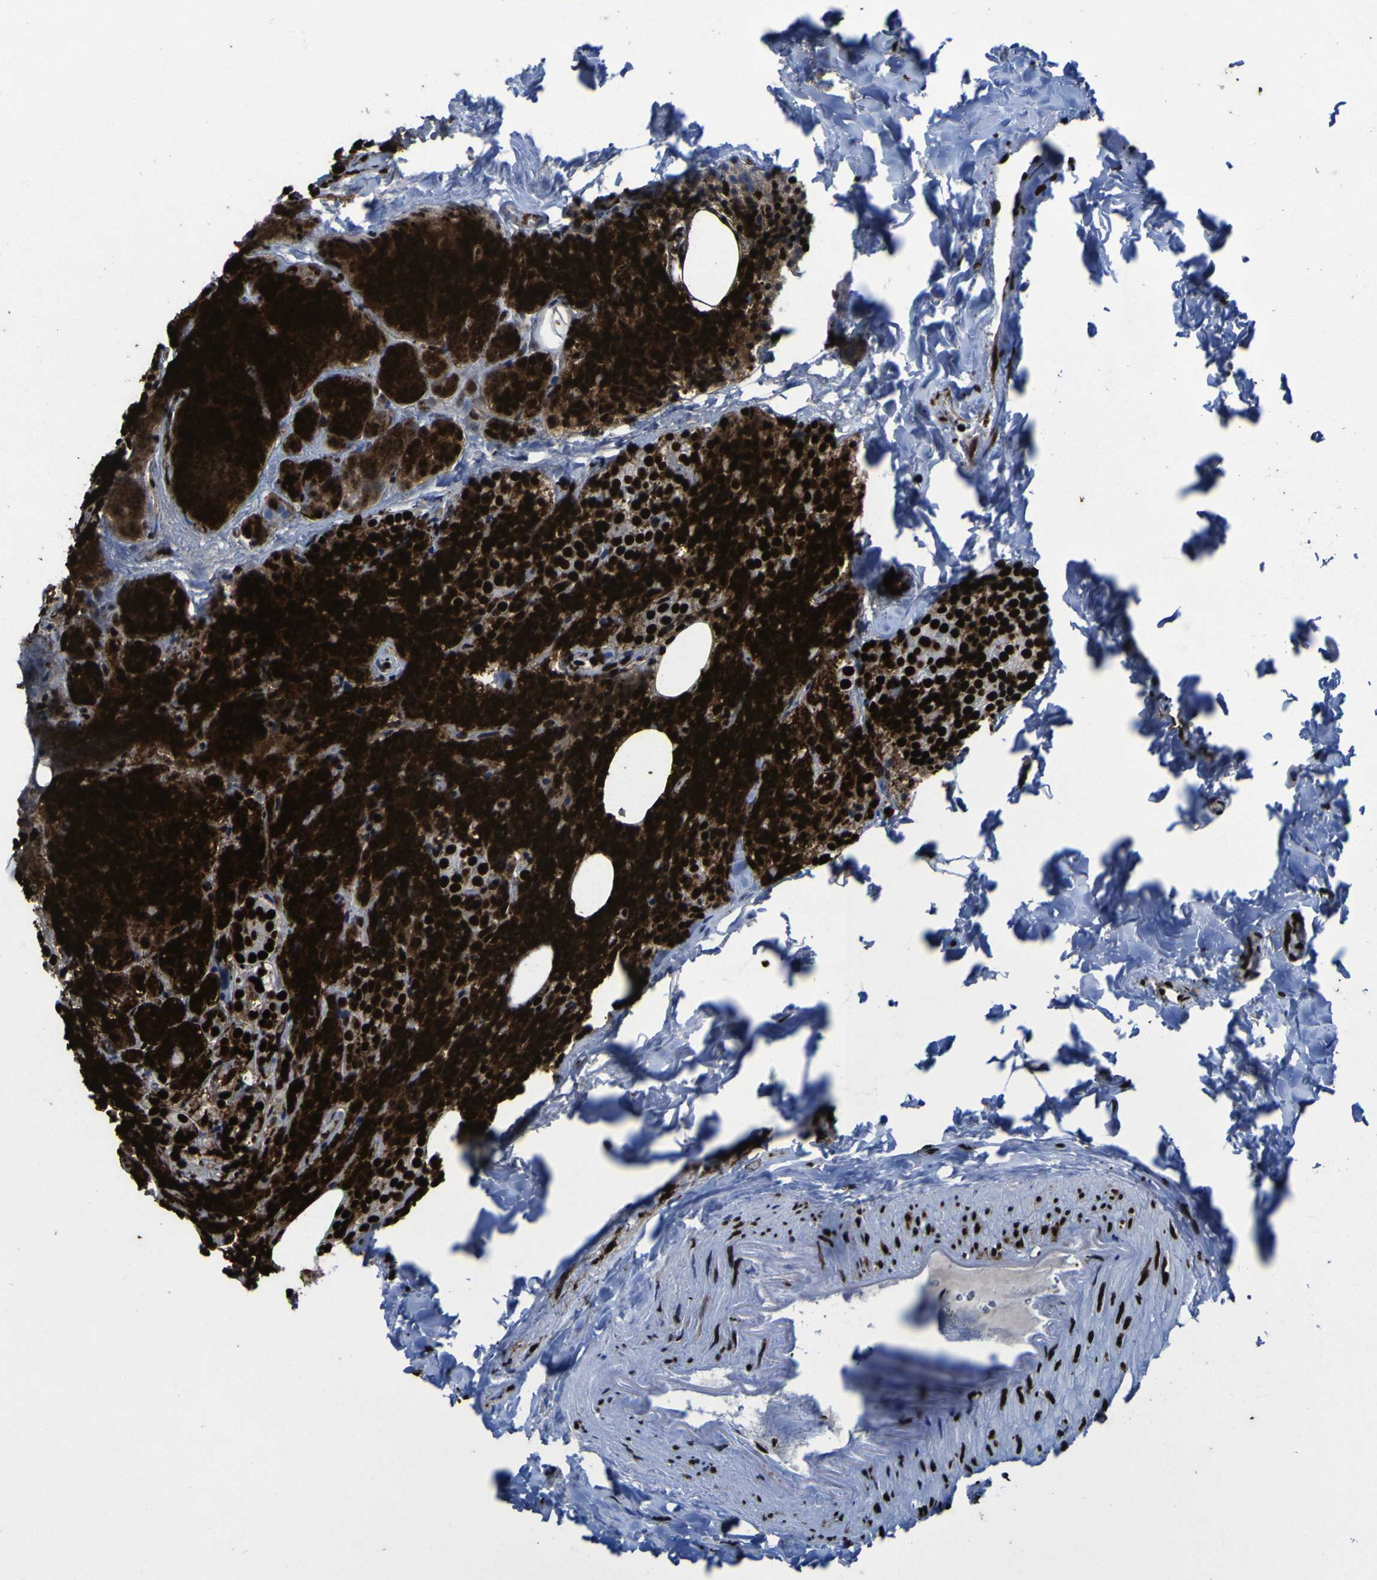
{"staining": {"intensity": "strong", "quantity": ">75%", "location": "nuclear"}, "tissue": "parathyroid gland", "cell_type": "Glandular cells", "image_type": "normal", "snomed": [{"axis": "morphology", "description": "Normal tissue, NOS"}, {"axis": "morphology", "description": "Atrophy, NOS"}, {"axis": "topography", "description": "Parathyroid gland"}], "caption": "The histopathology image shows immunohistochemical staining of benign parathyroid gland. There is strong nuclear staining is present in approximately >75% of glandular cells.", "gene": "NPM1", "patient": {"sex": "female", "age": 54}}